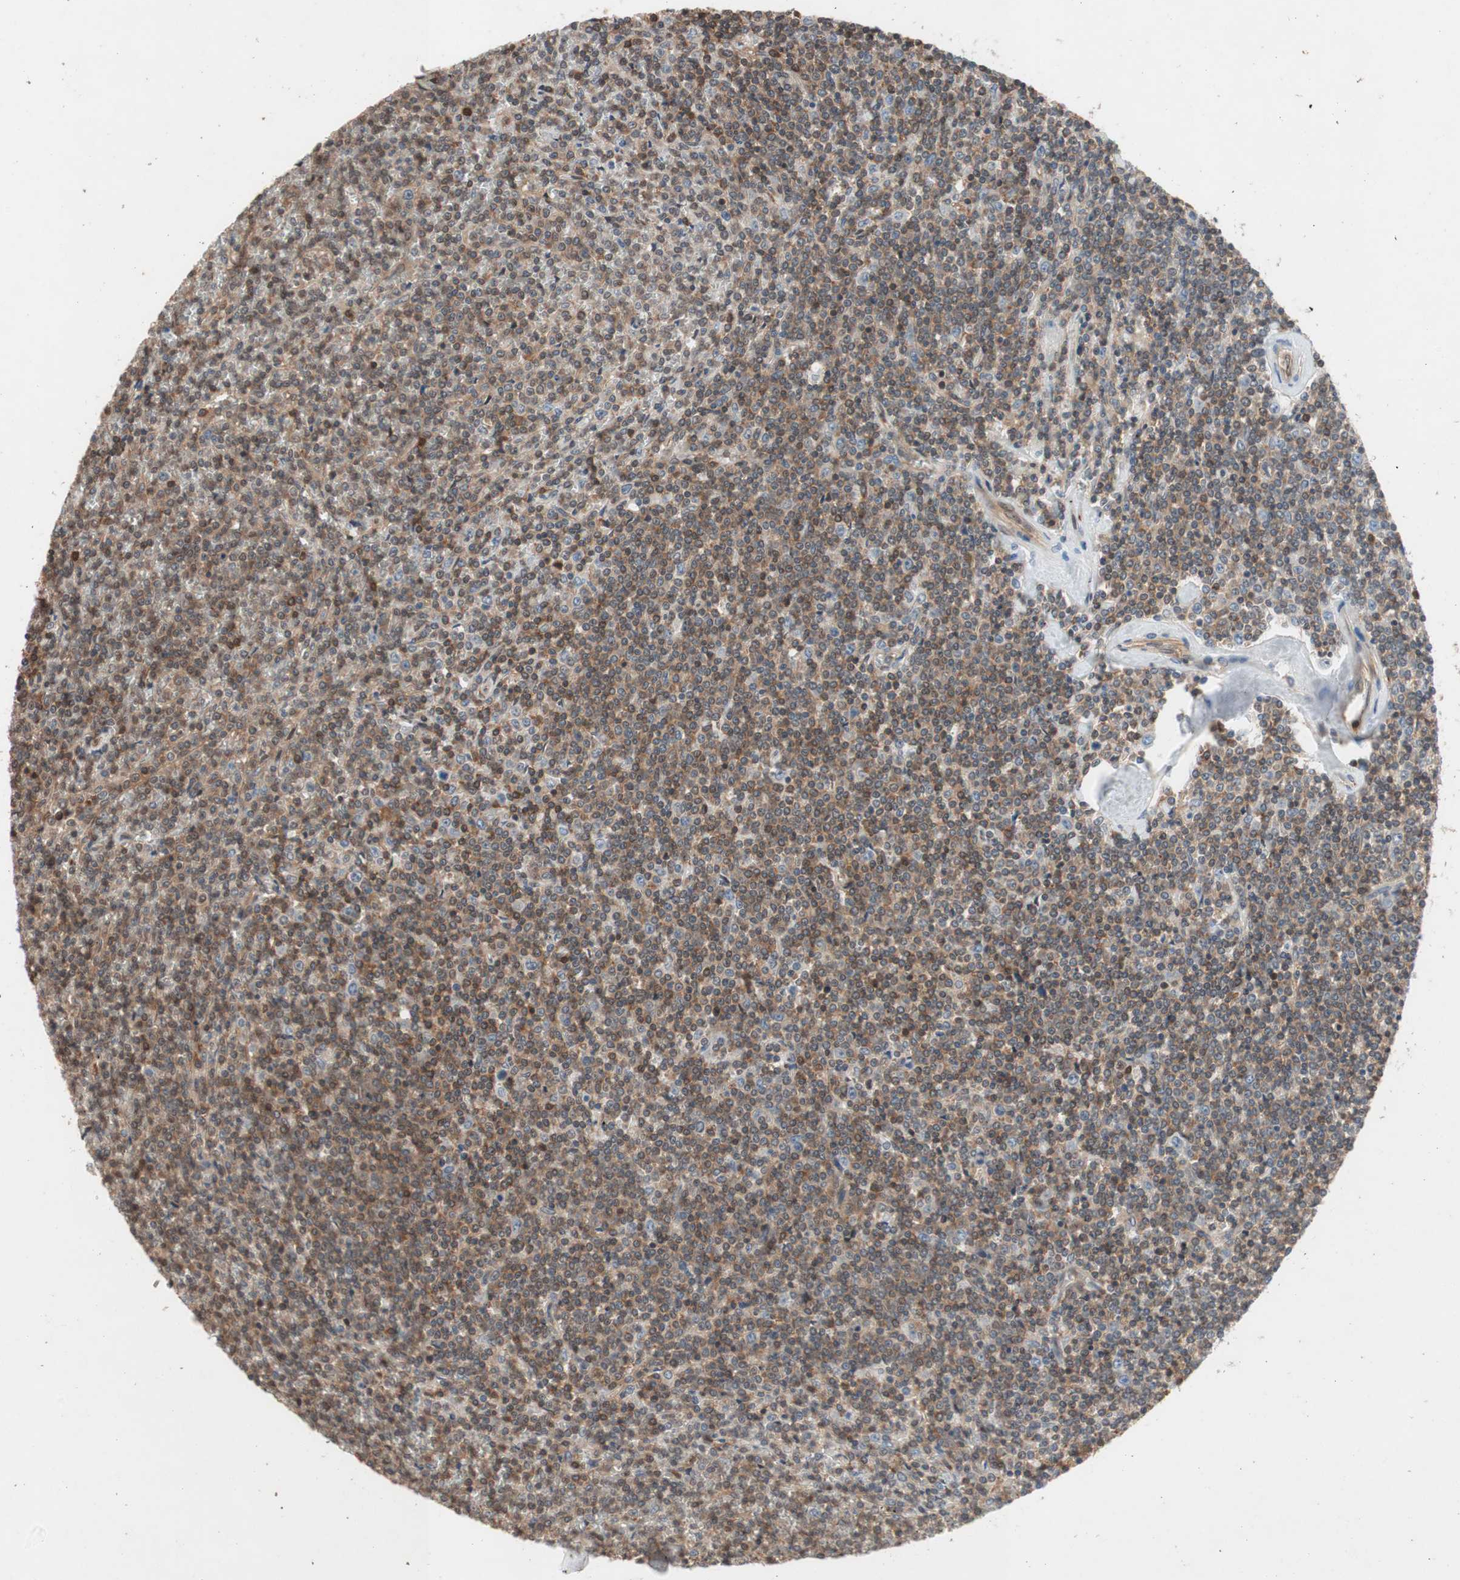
{"staining": {"intensity": "moderate", "quantity": "25%-75%", "location": "cytoplasmic/membranous"}, "tissue": "lymphoma", "cell_type": "Tumor cells", "image_type": "cancer", "snomed": [{"axis": "morphology", "description": "Malignant lymphoma, non-Hodgkin's type, Low grade"}, {"axis": "topography", "description": "Spleen"}], "caption": "The histopathology image exhibits immunohistochemical staining of lymphoma. There is moderate cytoplasmic/membranous expression is present in approximately 25%-75% of tumor cells.", "gene": "GALT", "patient": {"sex": "female", "age": 19}}